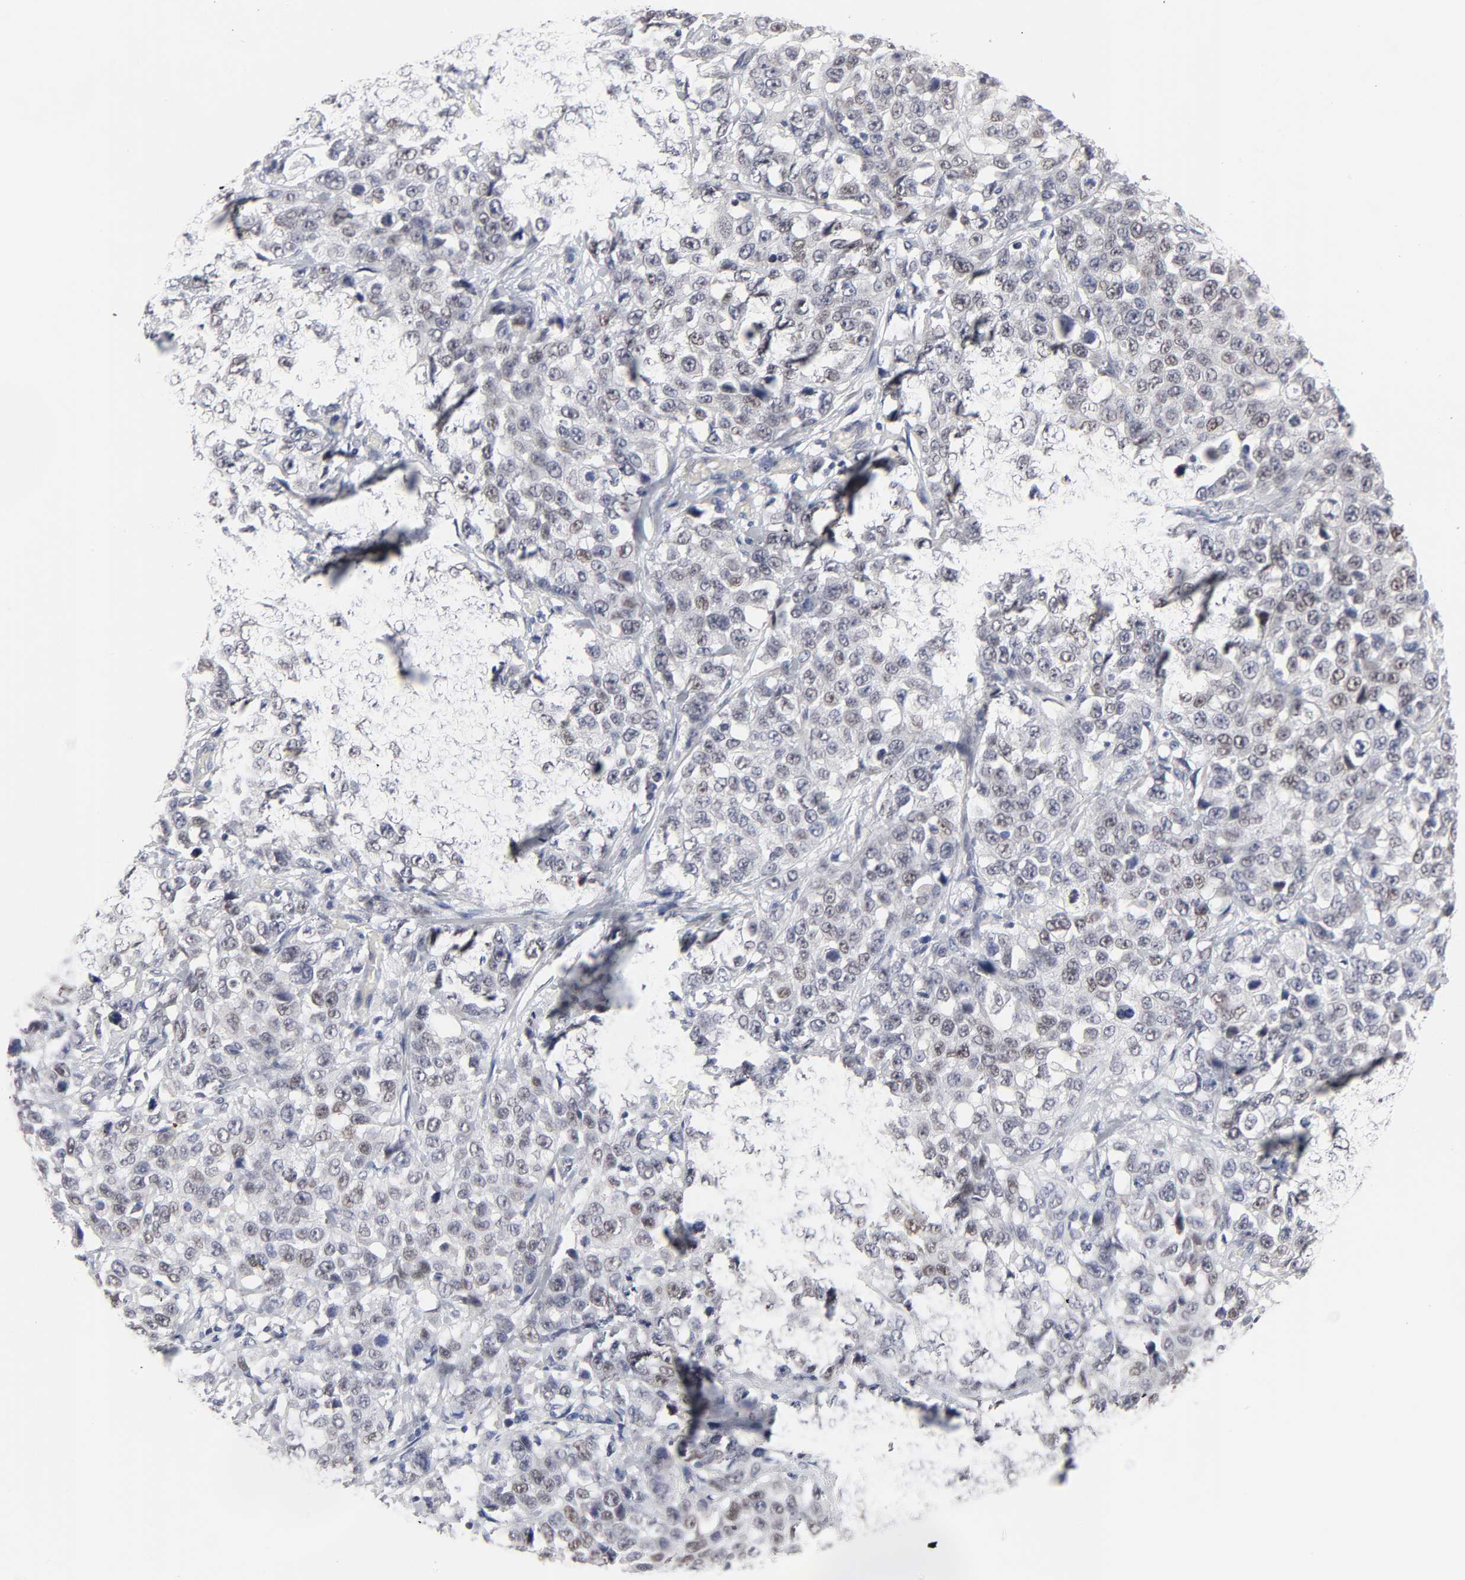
{"staining": {"intensity": "weak", "quantity": "25%-75%", "location": "nuclear"}, "tissue": "stomach cancer", "cell_type": "Tumor cells", "image_type": "cancer", "snomed": [{"axis": "morphology", "description": "Normal tissue, NOS"}, {"axis": "morphology", "description": "Adenocarcinoma, NOS"}, {"axis": "topography", "description": "Stomach"}], "caption": "This image exhibits immunohistochemistry (IHC) staining of human stomach cancer (adenocarcinoma), with low weak nuclear positivity in approximately 25%-75% of tumor cells.", "gene": "HNF4A", "patient": {"sex": "male", "age": 48}}